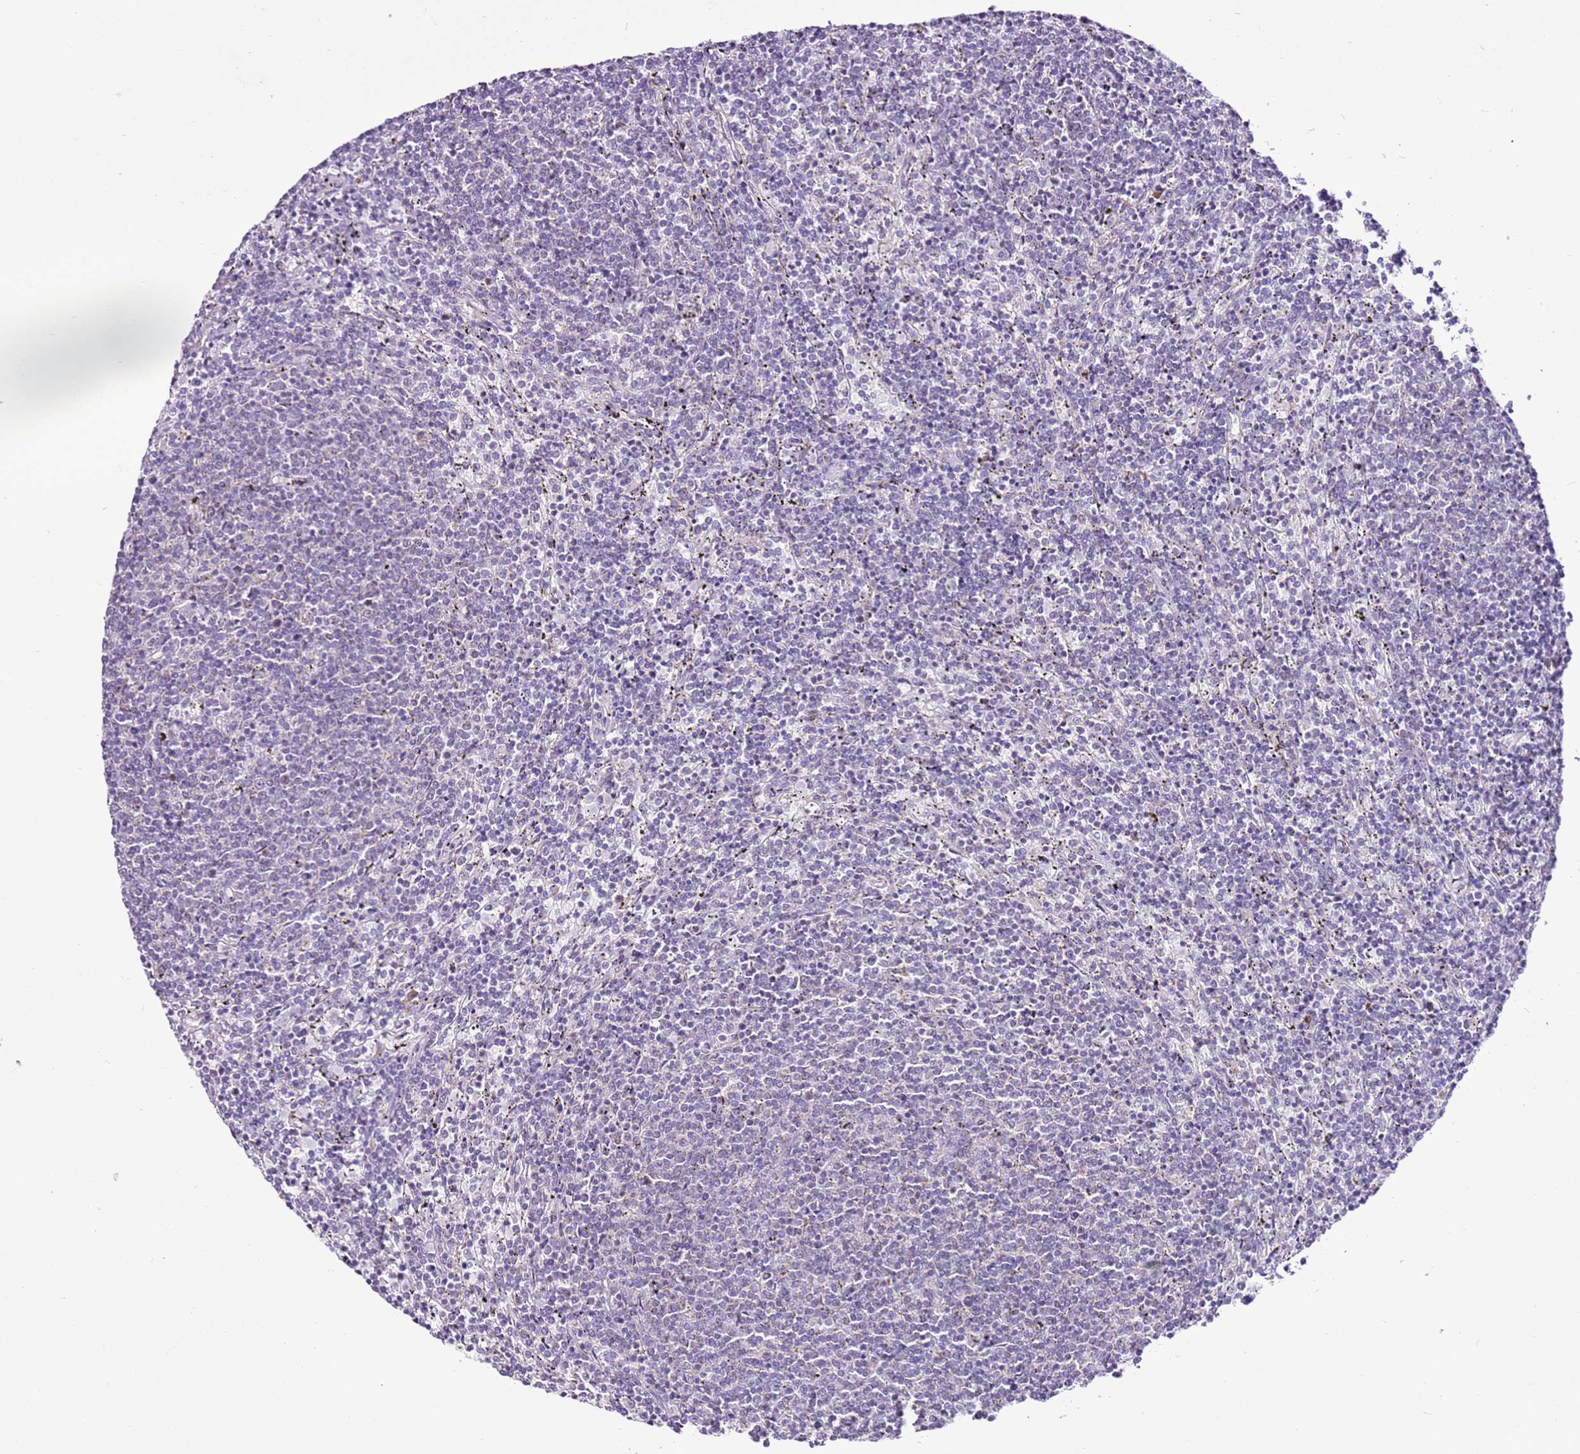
{"staining": {"intensity": "negative", "quantity": "none", "location": "none"}, "tissue": "lymphoma", "cell_type": "Tumor cells", "image_type": "cancer", "snomed": [{"axis": "morphology", "description": "Malignant lymphoma, non-Hodgkin's type, Low grade"}, {"axis": "topography", "description": "Spleen"}], "caption": "High magnification brightfield microscopy of malignant lymphoma, non-Hodgkin's type (low-grade) stained with DAB (brown) and counterstained with hematoxylin (blue): tumor cells show no significant staining.", "gene": "MRPL36", "patient": {"sex": "female", "age": 50}}